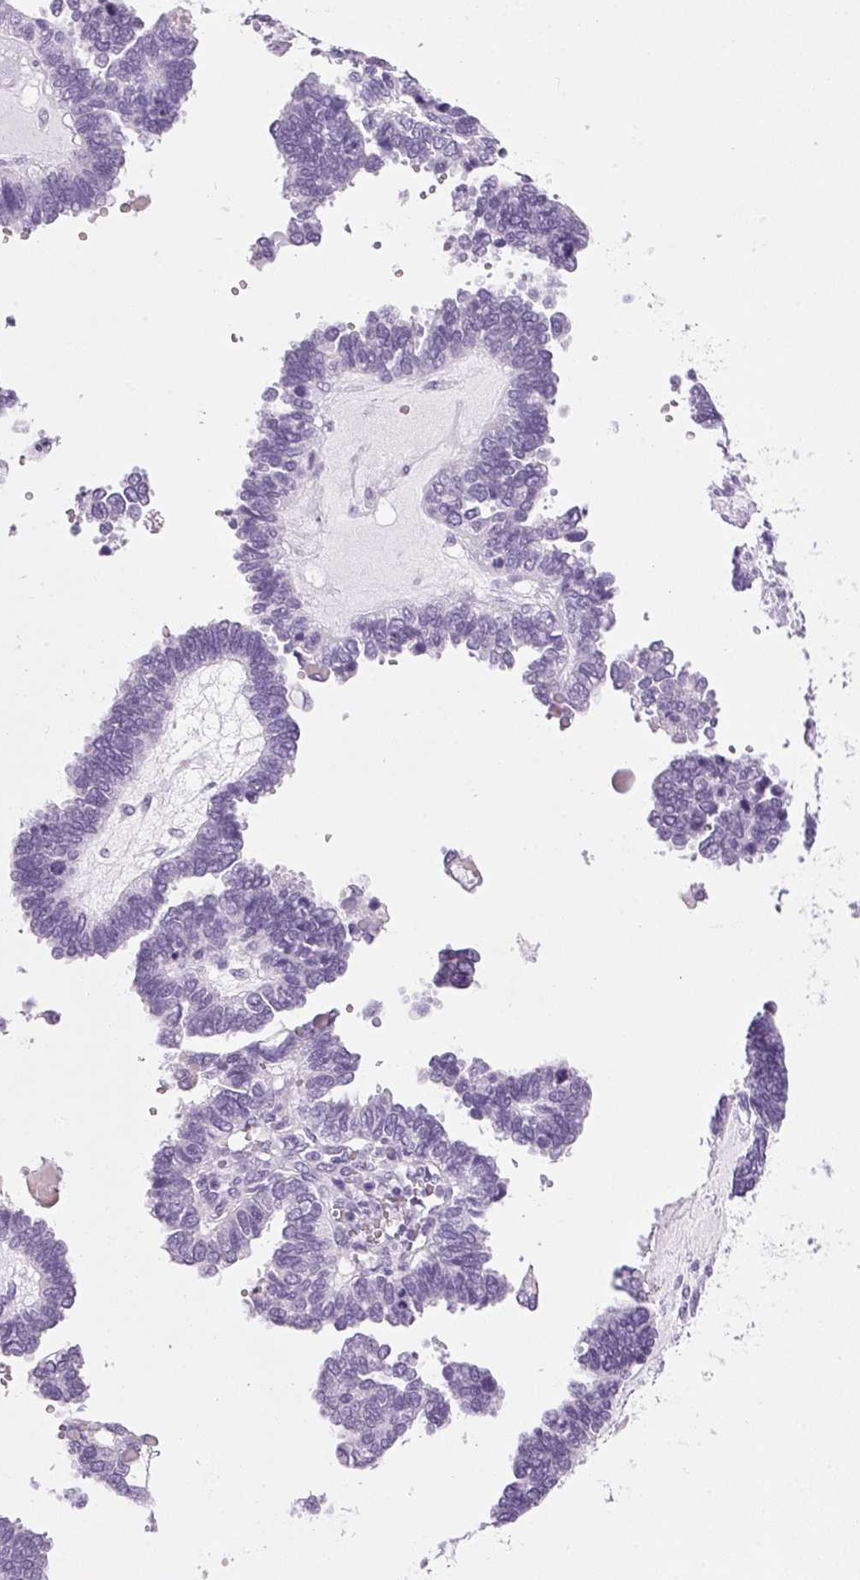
{"staining": {"intensity": "negative", "quantity": "none", "location": "none"}, "tissue": "ovarian cancer", "cell_type": "Tumor cells", "image_type": "cancer", "snomed": [{"axis": "morphology", "description": "Cystadenocarcinoma, serous, NOS"}, {"axis": "topography", "description": "Ovary"}], "caption": "A histopathology image of human serous cystadenocarcinoma (ovarian) is negative for staining in tumor cells. (Stains: DAB immunohistochemistry (IHC) with hematoxylin counter stain, Microscopy: brightfield microscopy at high magnification).", "gene": "PPP1R1A", "patient": {"sex": "female", "age": 51}}